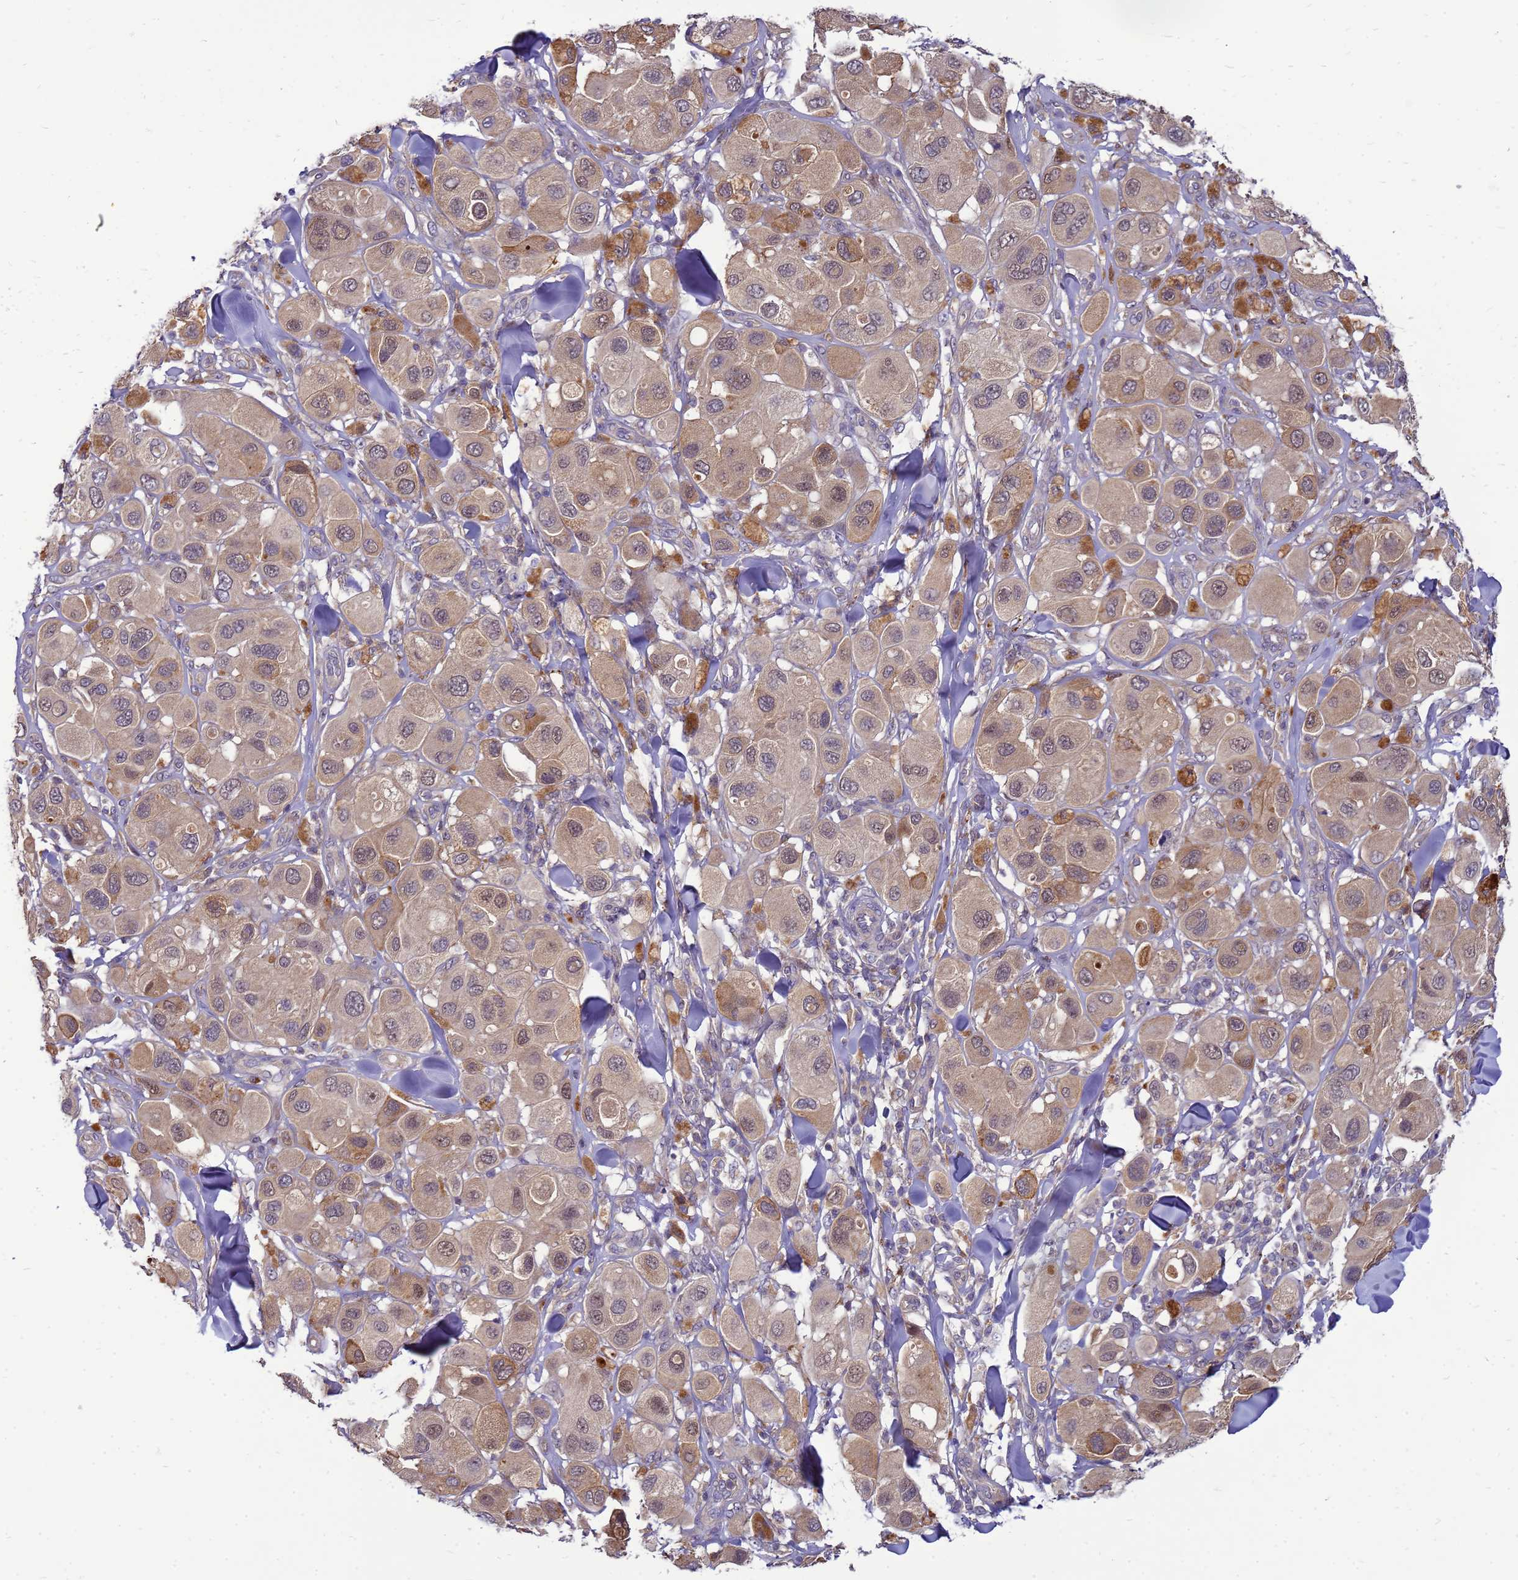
{"staining": {"intensity": "weak", "quantity": ">75%", "location": "cytoplasmic/membranous"}, "tissue": "melanoma", "cell_type": "Tumor cells", "image_type": "cancer", "snomed": [{"axis": "morphology", "description": "Malignant melanoma, Metastatic site"}, {"axis": "topography", "description": "Skin"}], "caption": "A brown stain shows weak cytoplasmic/membranous expression of a protein in human melanoma tumor cells.", "gene": "ENOPH1", "patient": {"sex": "male", "age": 41}}